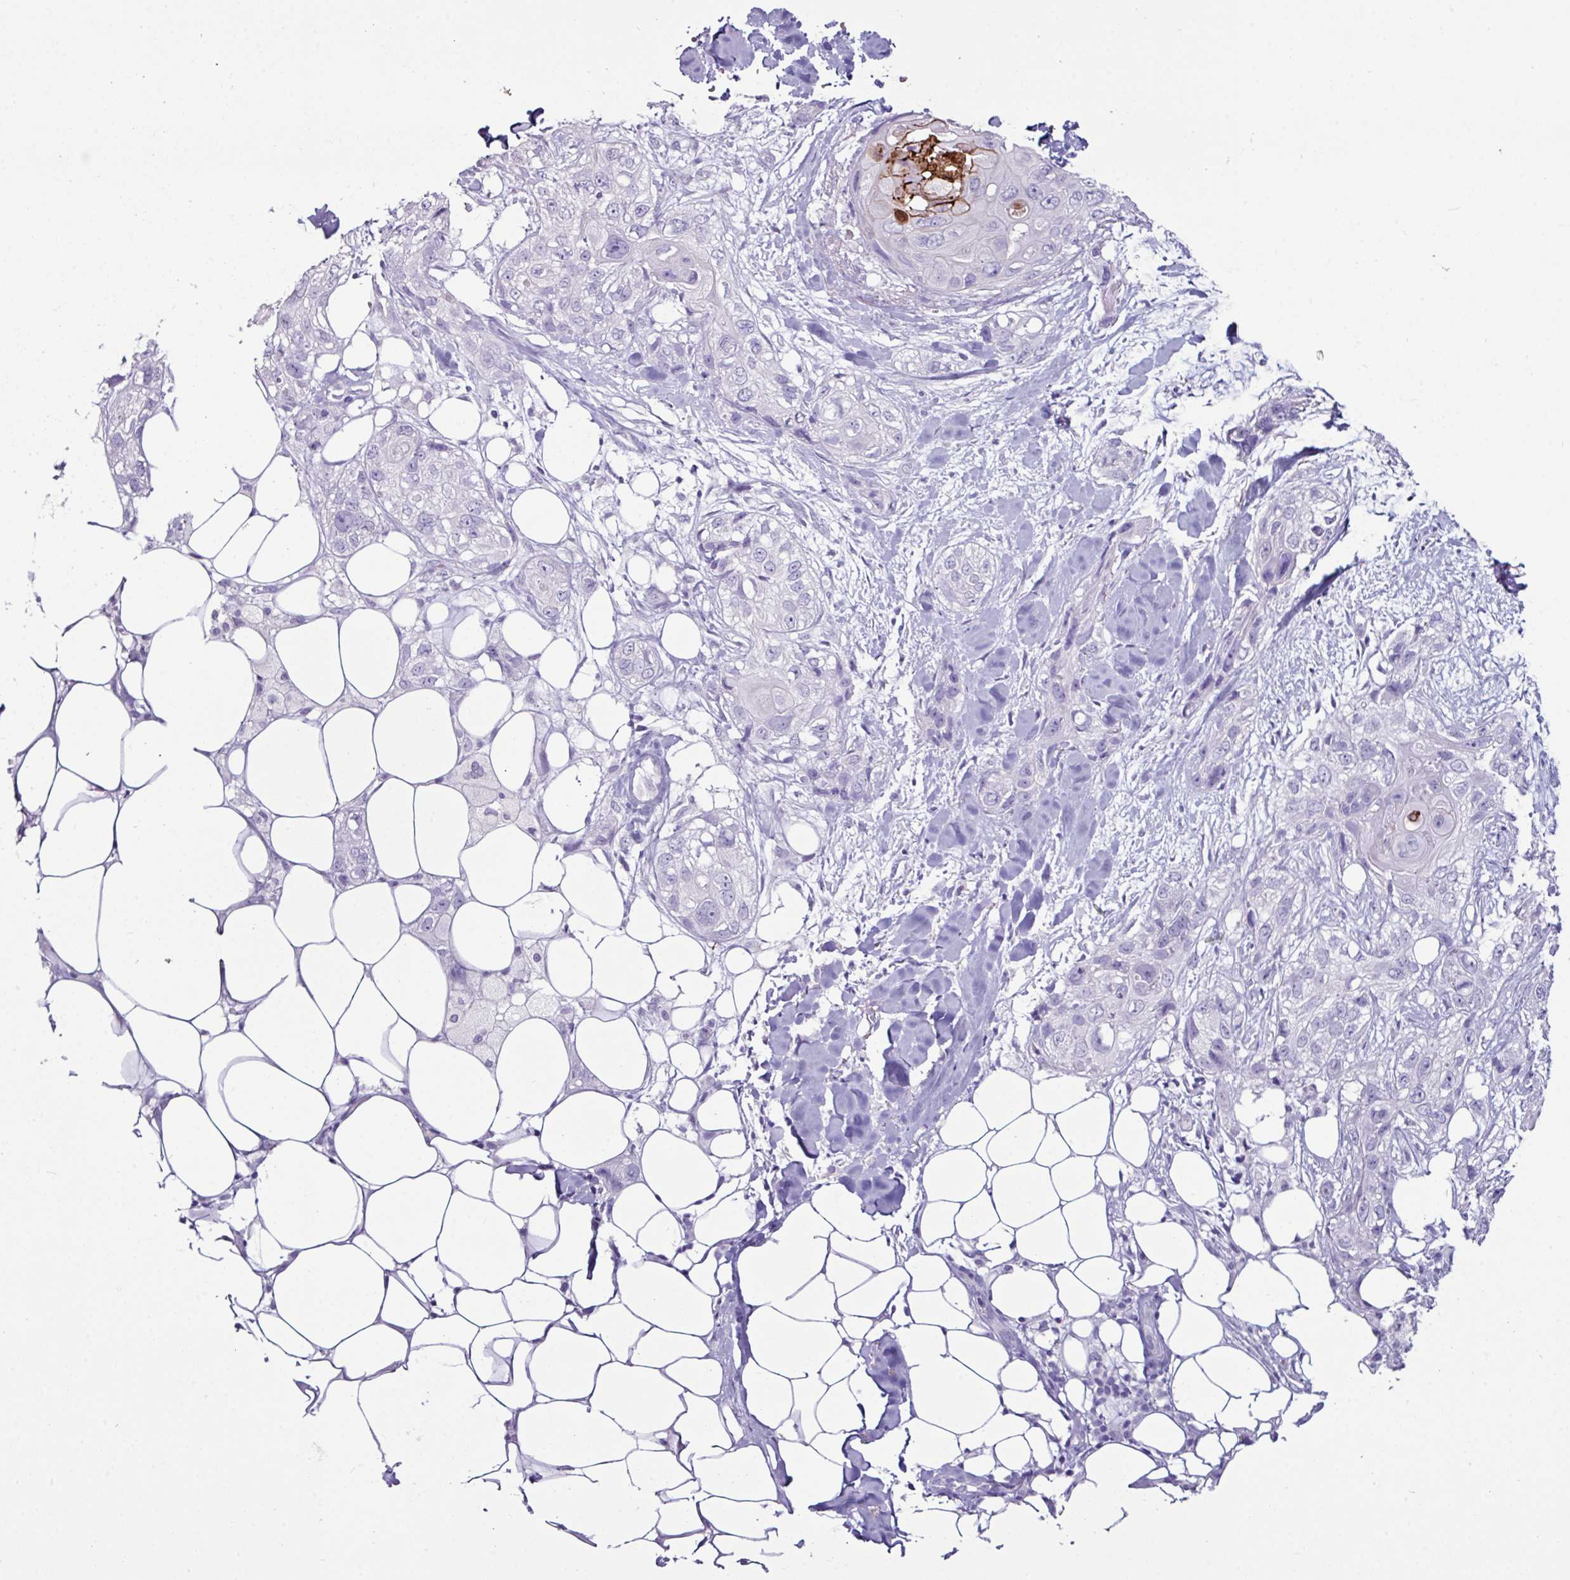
{"staining": {"intensity": "negative", "quantity": "none", "location": "none"}, "tissue": "skin cancer", "cell_type": "Tumor cells", "image_type": "cancer", "snomed": [{"axis": "morphology", "description": "Normal tissue, NOS"}, {"axis": "morphology", "description": "Squamous cell carcinoma, NOS"}, {"axis": "topography", "description": "Skin"}], "caption": "Immunohistochemistry (IHC) of squamous cell carcinoma (skin) shows no positivity in tumor cells.", "gene": "GLP2R", "patient": {"sex": "male", "age": 72}}